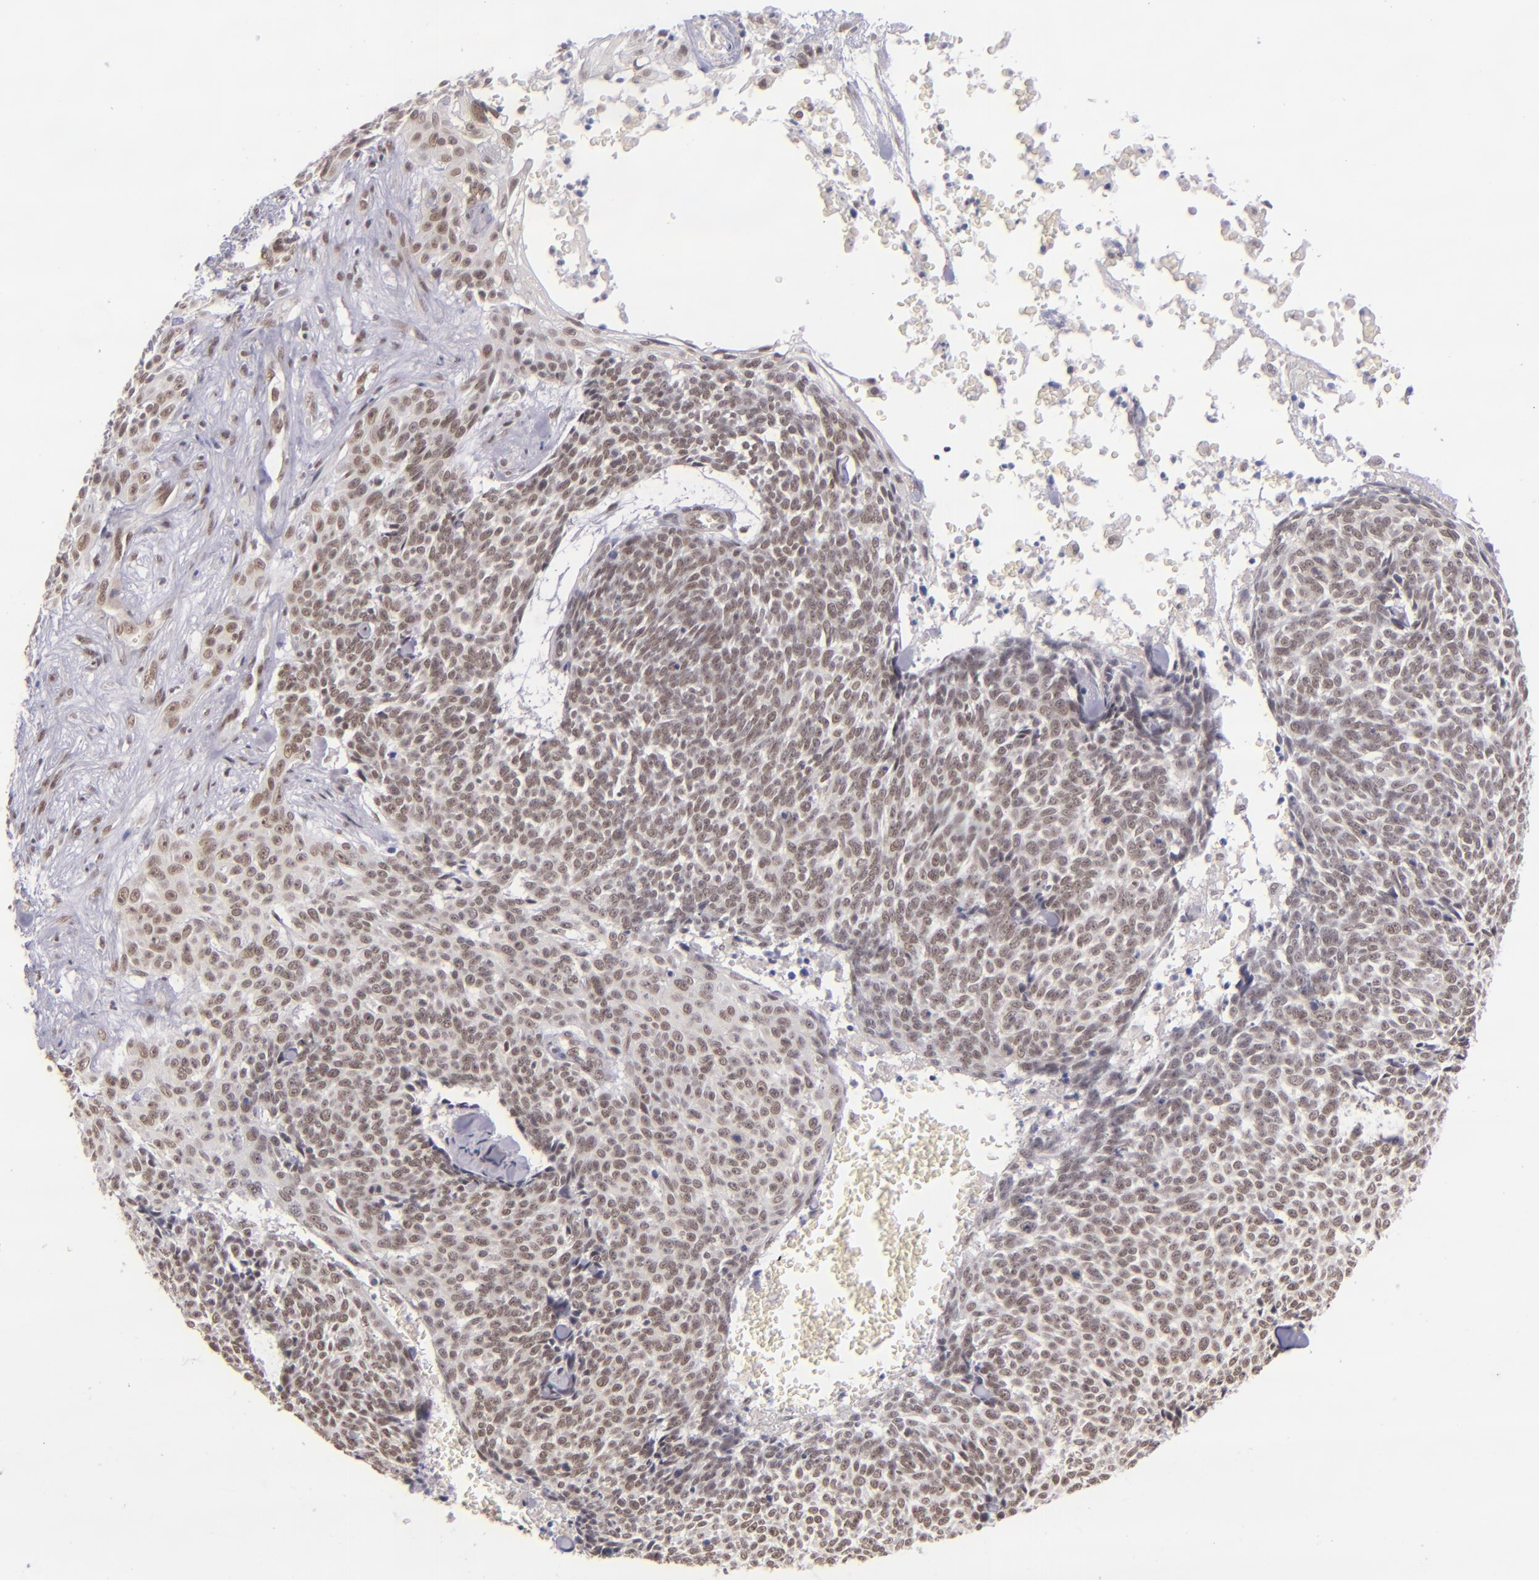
{"staining": {"intensity": "moderate", "quantity": ">75%", "location": "nuclear"}, "tissue": "skin cancer", "cell_type": "Tumor cells", "image_type": "cancer", "snomed": [{"axis": "morphology", "description": "Basal cell carcinoma"}, {"axis": "topography", "description": "Skin"}], "caption": "Immunohistochemistry (IHC) of human skin cancer (basal cell carcinoma) displays medium levels of moderate nuclear positivity in approximately >75% of tumor cells.", "gene": "ZNF148", "patient": {"sex": "female", "age": 89}}